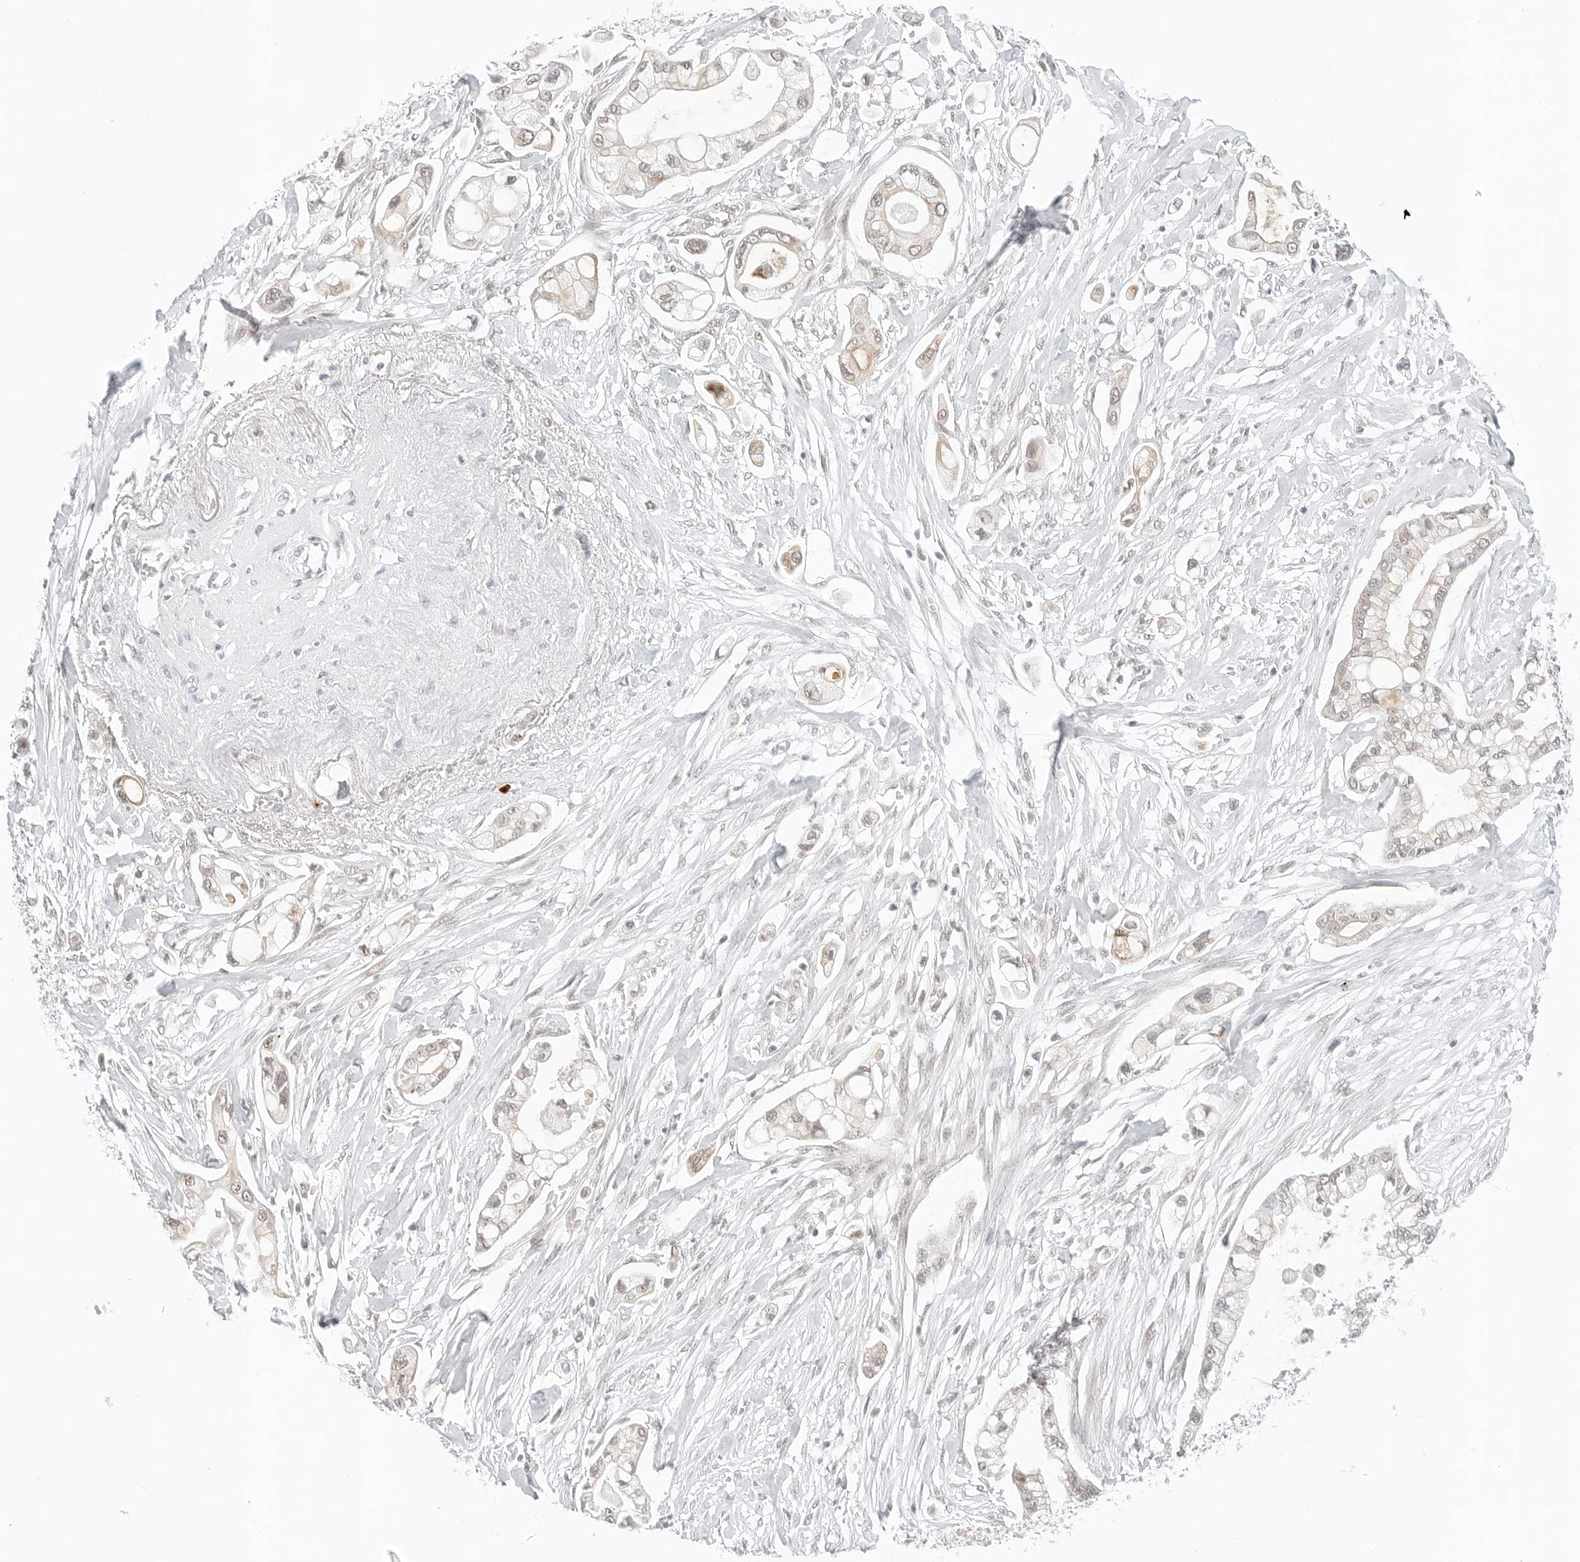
{"staining": {"intensity": "weak", "quantity": "25%-75%", "location": "cytoplasmic/membranous,nuclear"}, "tissue": "pancreatic cancer", "cell_type": "Tumor cells", "image_type": "cancer", "snomed": [{"axis": "morphology", "description": "Adenocarcinoma, NOS"}, {"axis": "topography", "description": "Pancreas"}], "caption": "Immunohistochemical staining of human pancreatic cancer shows low levels of weak cytoplasmic/membranous and nuclear staining in about 25%-75% of tumor cells.", "gene": "NEO1", "patient": {"sex": "male", "age": 68}}